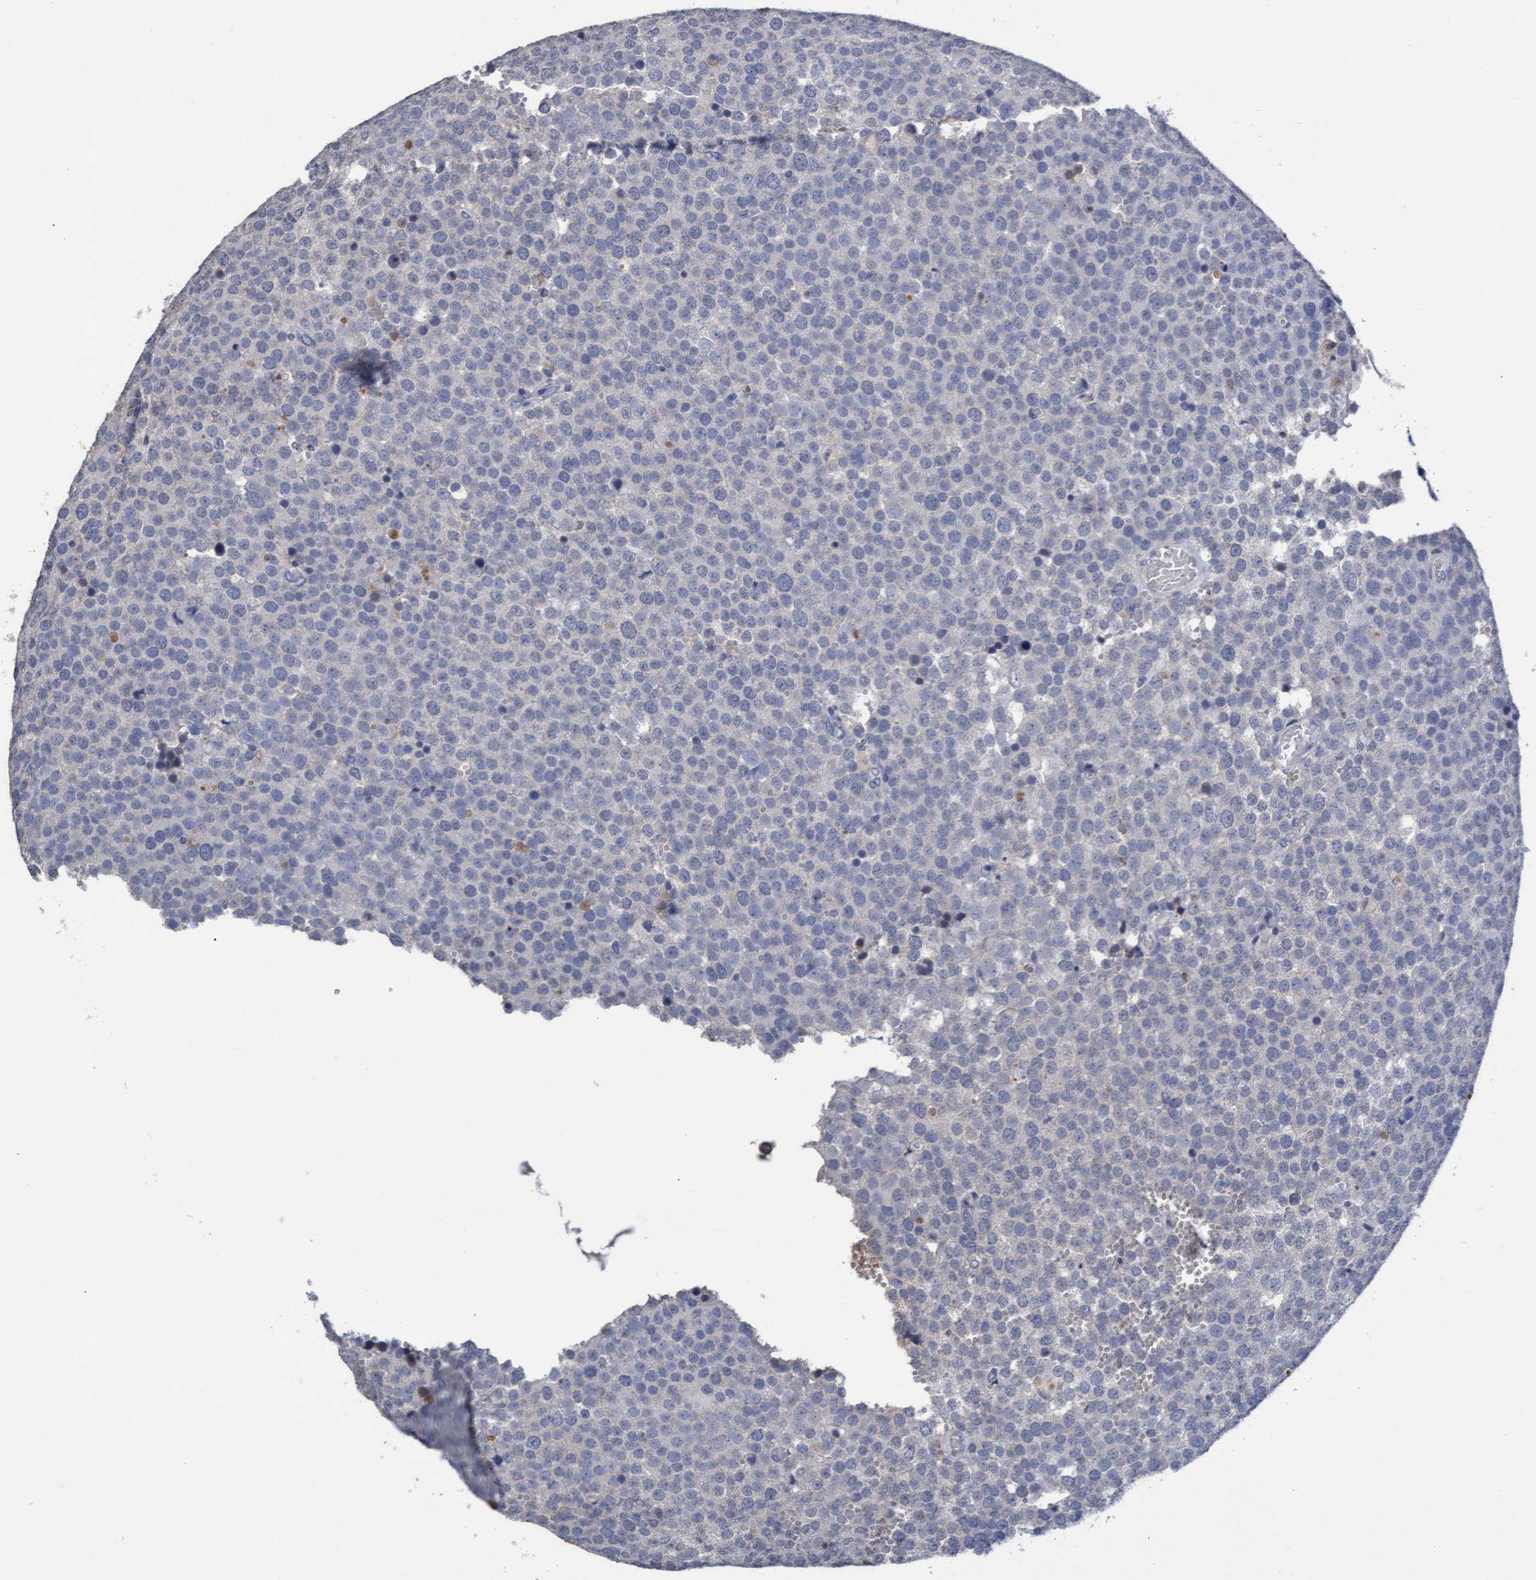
{"staining": {"intensity": "negative", "quantity": "none", "location": "none"}, "tissue": "testis cancer", "cell_type": "Tumor cells", "image_type": "cancer", "snomed": [{"axis": "morphology", "description": "Normal tissue, NOS"}, {"axis": "morphology", "description": "Seminoma, NOS"}, {"axis": "topography", "description": "Testis"}], "caption": "The immunohistochemistry (IHC) image has no significant expression in tumor cells of testis cancer (seminoma) tissue.", "gene": "GPR39", "patient": {"sex": "male", "age": 71}}